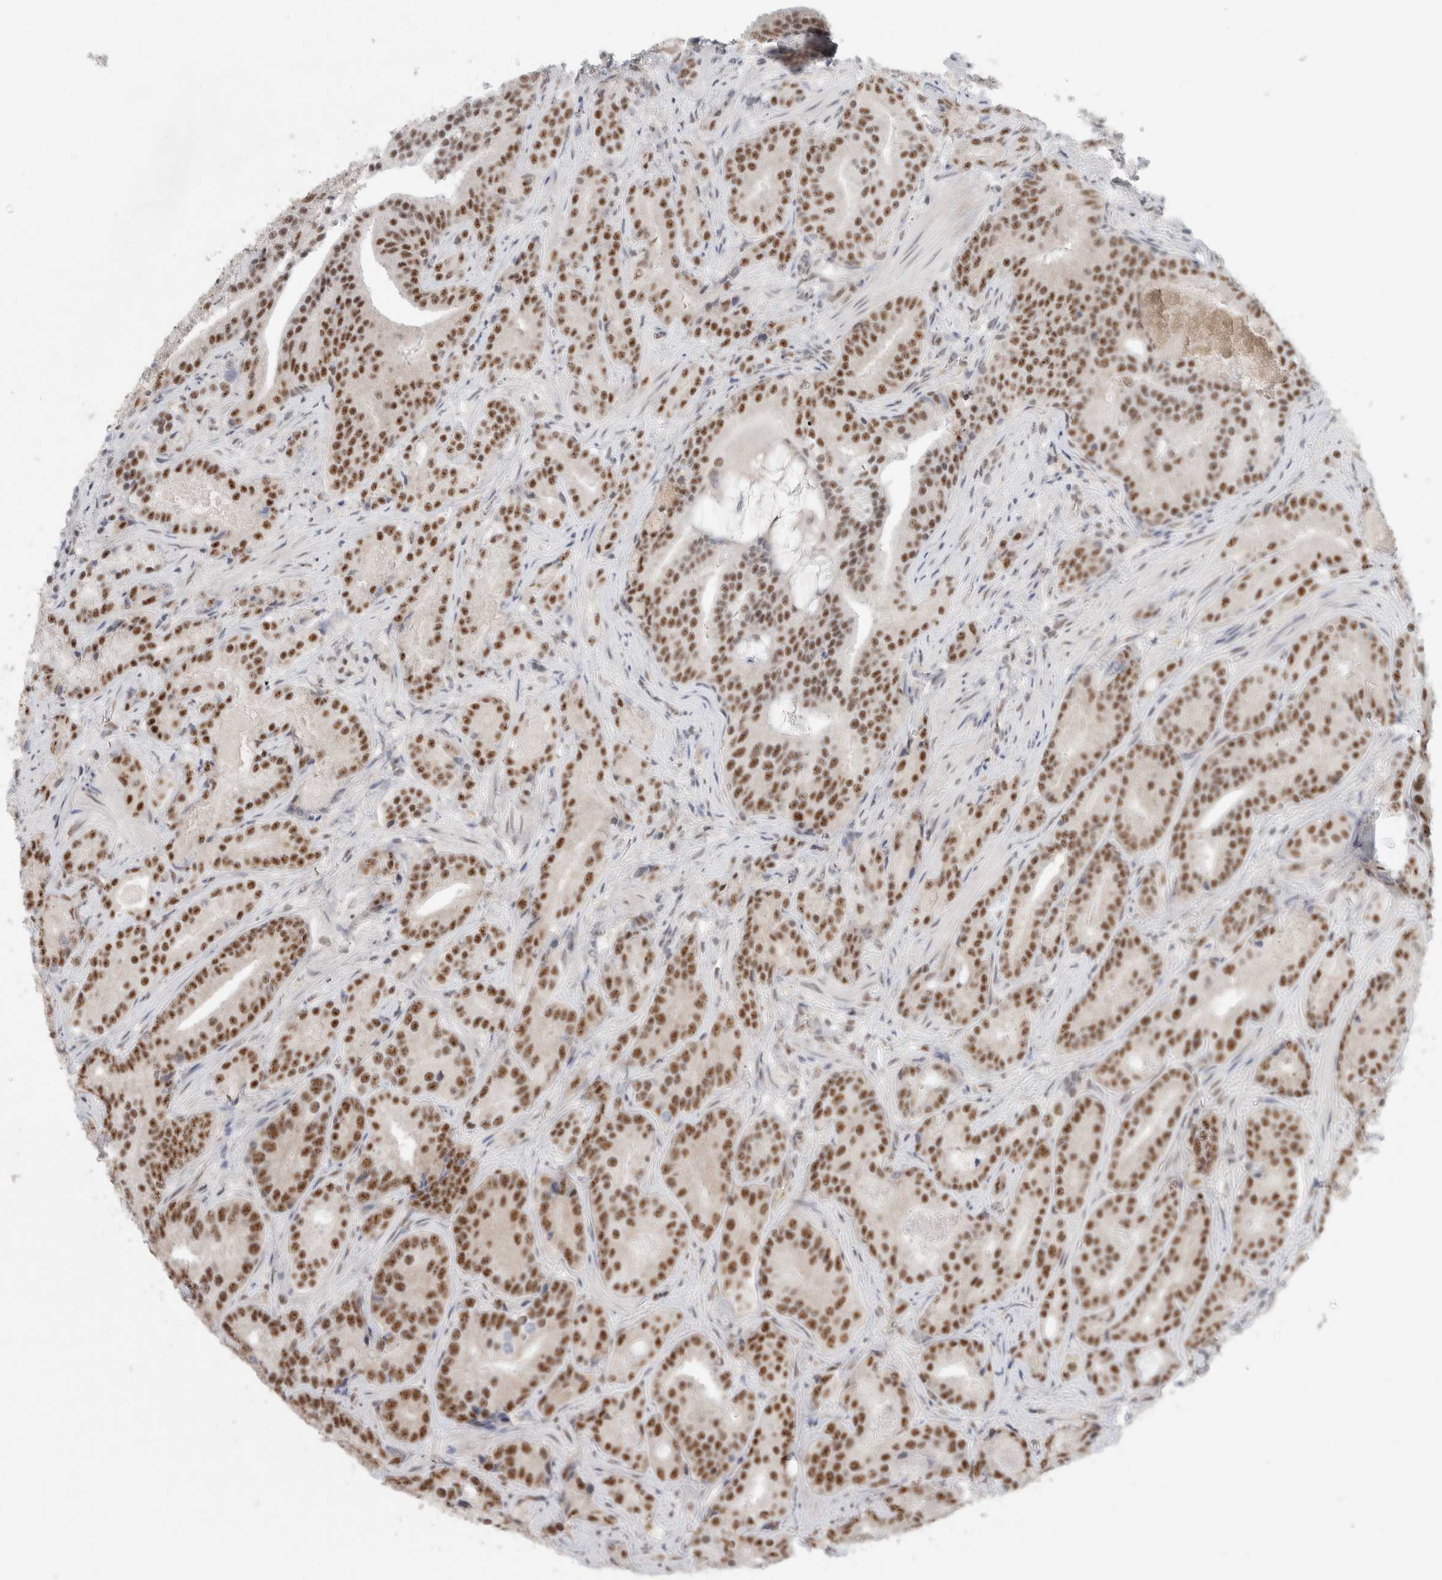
{"staining": {"intensity": "strong", "quantity": ">75%", "location": "nuclear"}, "tissue": "prostate cancer", "cell_type": "Tumor cells", "image_type": "cancer", "snomed": [{"axis": "morphology", "description": "Adenocarcinoma, Low grade"}, {"axis": "topography", "description": "Prostate"}], "caption": "Prostate cancer tissue shows strong nuclear positivity in approximately >75% of tumor cells, visualized by immunohistochemistry. (DAB (3,3'-diaminobenzidine) IHC, brown staining for protein, blue staining for nuclei).", "gene": "TRMT12", "patient": {"sex": "male", "age": 67}}